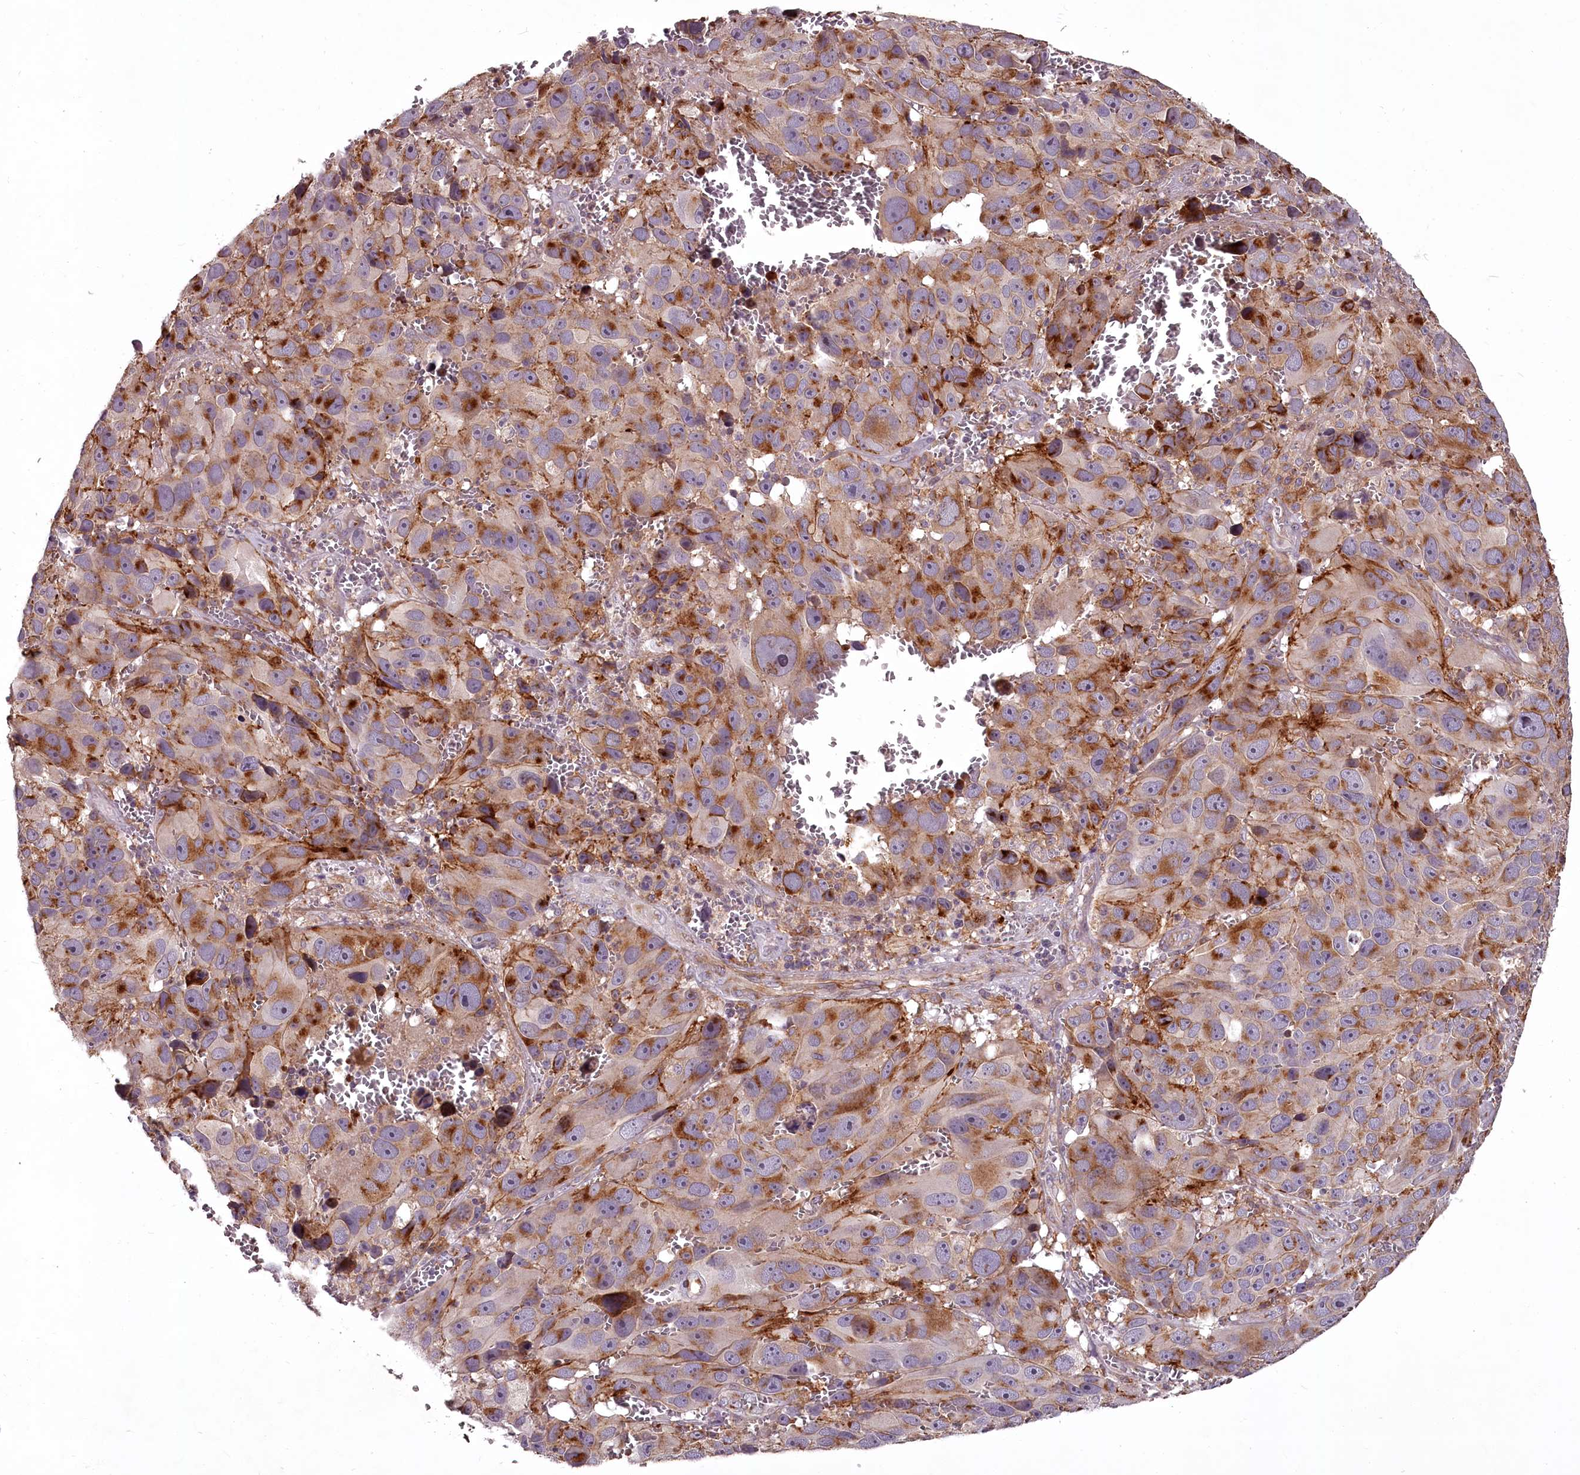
{"staining": {"intensity": "moderate", "quantity": ">75%", "location": "cytoplasmic/membranous"}, "tissue": "melanoma", "cell_type": "Tumor cells", "image_type": "cancer", "snomed": [{"axis": "morphology", "description": "Malignant melanoma, NOS"}, {"axis": "topography", "description": "Skin"}], "caption": "IHC of malignant melanoma exhibits medium levels of moderate cytoplasmic/membranous staining in about >75% of tumor cells. (Stains: DAB (3,3'-diaminobenzidine) in brown, nuclei in blue, Microscopy: brightfield microscopy at high magnification).", "gene": "STX6", "patient": {"sex": "male", "age": 84}}